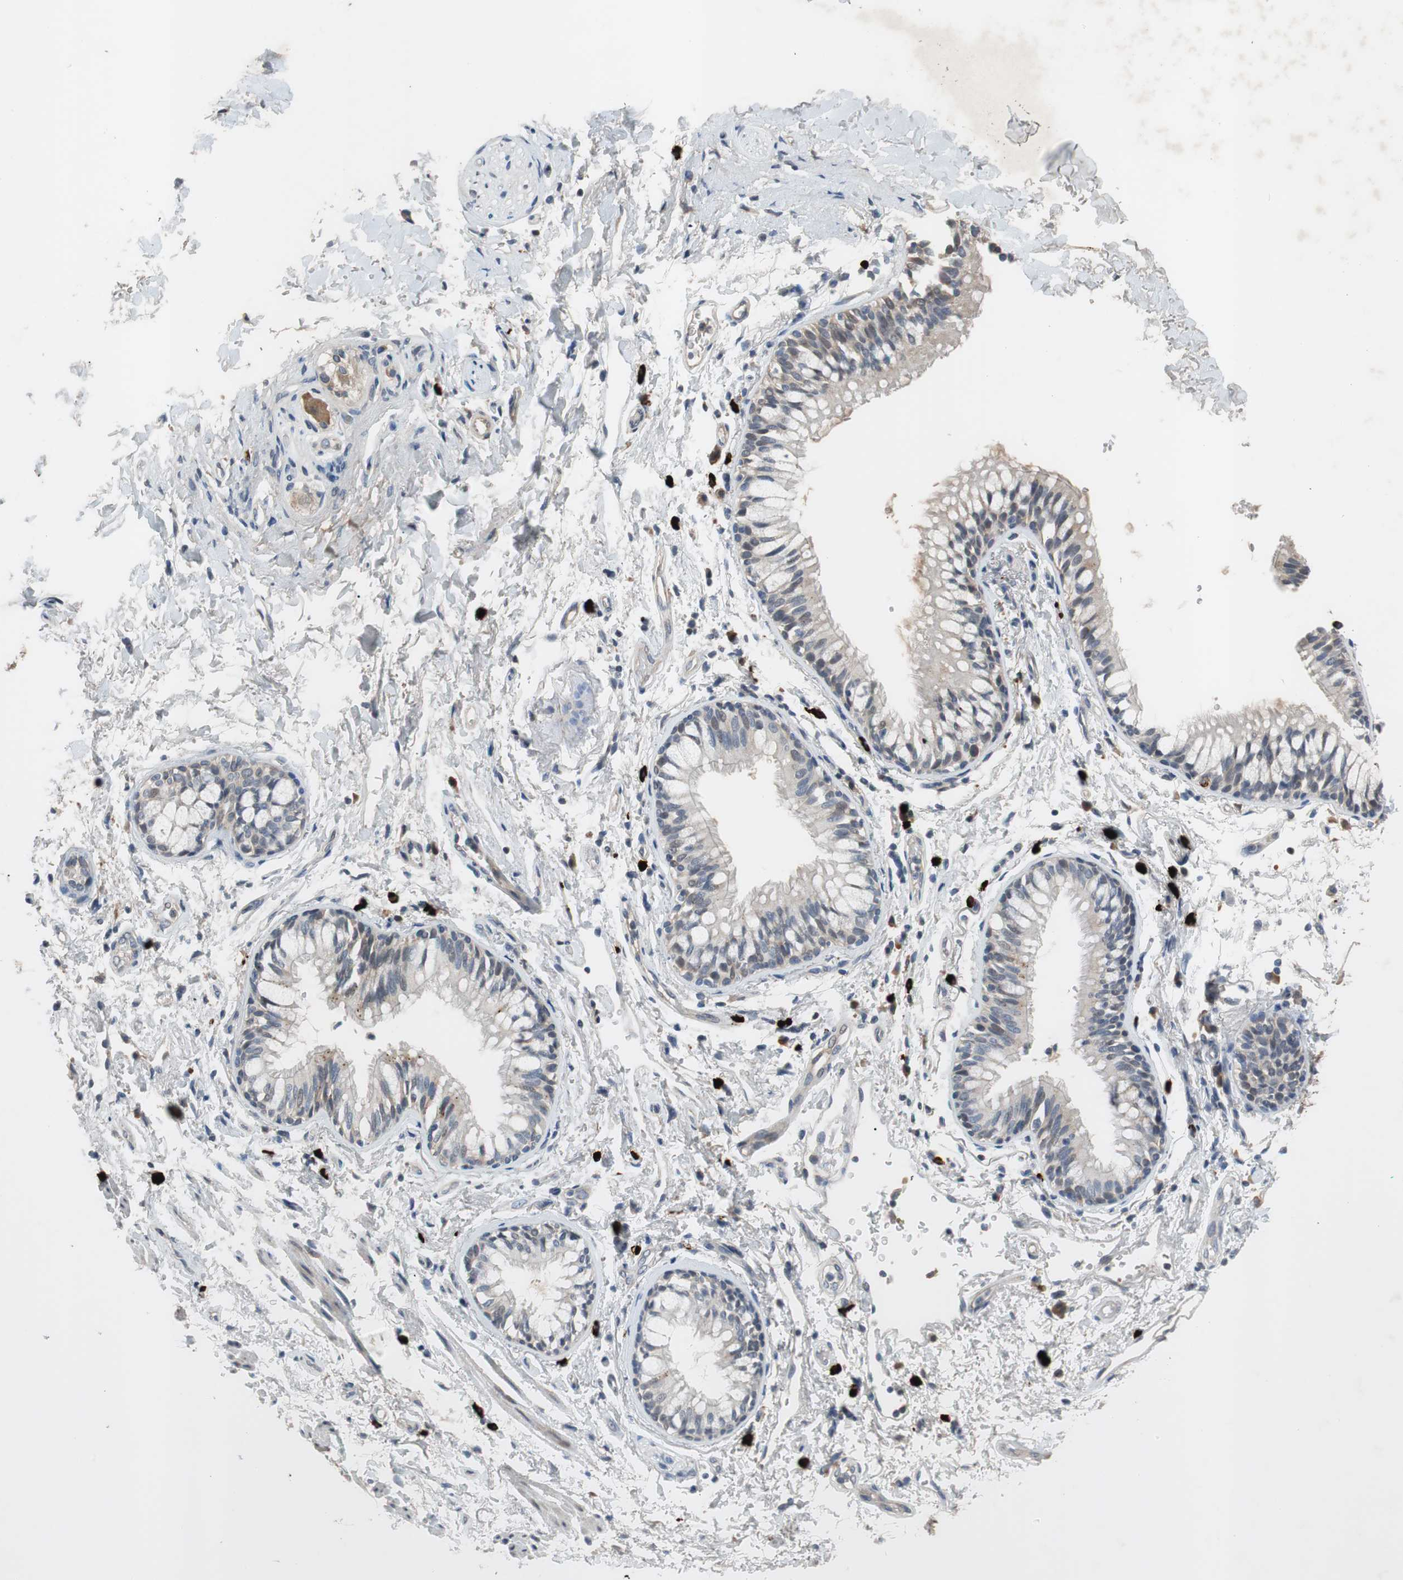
{"staining": {"intensity": "weak", "quantity": "25%-75%", "location": "cytoplasmic/membranous"}, "tissue": "adipose tissue", "cell_type": "Adipocytes", "image_type": "normal", "snomed": [{"axis": "morphology", "description": "Normal tissue, NOS"}, {"axis": "topography", "description": "Cartilage tissue"}, {"axis": "topography", "description": "Bronchus"}], "caption": "High-magnification brightfield microscopy of normal adipose tissue stained with DAB (brown) and counterstained with hematoxylin (blue). adipocytes exhibit weak cytoplasmic/membranous expression is seen in approximately25%-75% of cells. (Brightfield microscopy of DAB IHC at high magnification).", "gene": "COL12A1", "patient": {"sex": "female", "age": 73}}